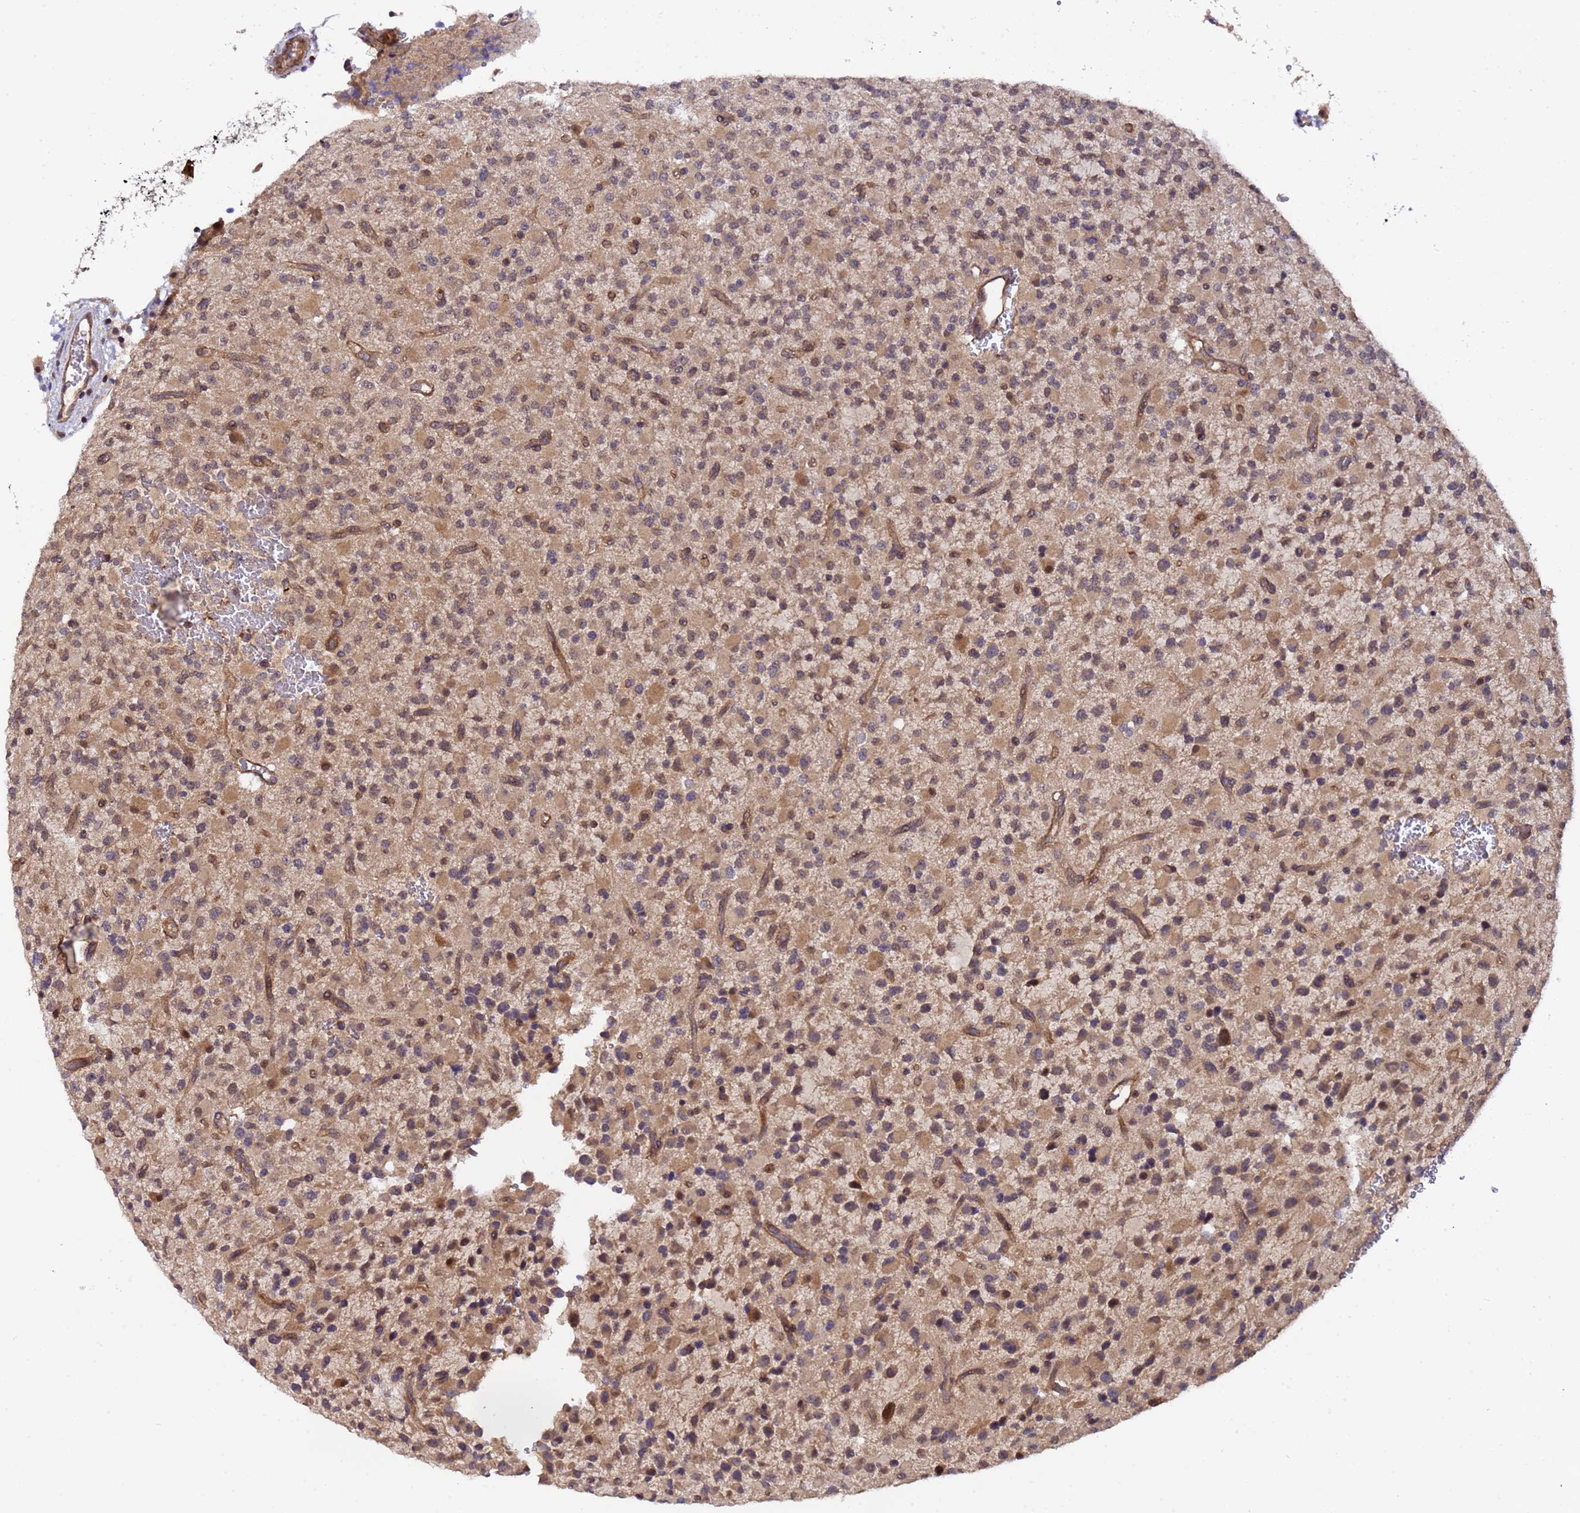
{"staining": {"intensity": "moderate", "quantity": "25%-75%", "location": "cytoplasmic/membranous,nuclear"}, "tissue": "glioma", "cell_type": "Tumor cells", "image_type": "cancer", "snomed": [{"axis": "morphology", "description": "Glioma, malignant, High grade"}, {"axis": "topography", "description": "Brain"}], "caption": "Immunohistochemistry of glioma displays medium levels of moderate cytoplasmic/membranous and nuclear expression in approximately 25%-75% of tumor cells.", "gene": "GSTCD", "patient": {"sex": "male", "age": 34}}